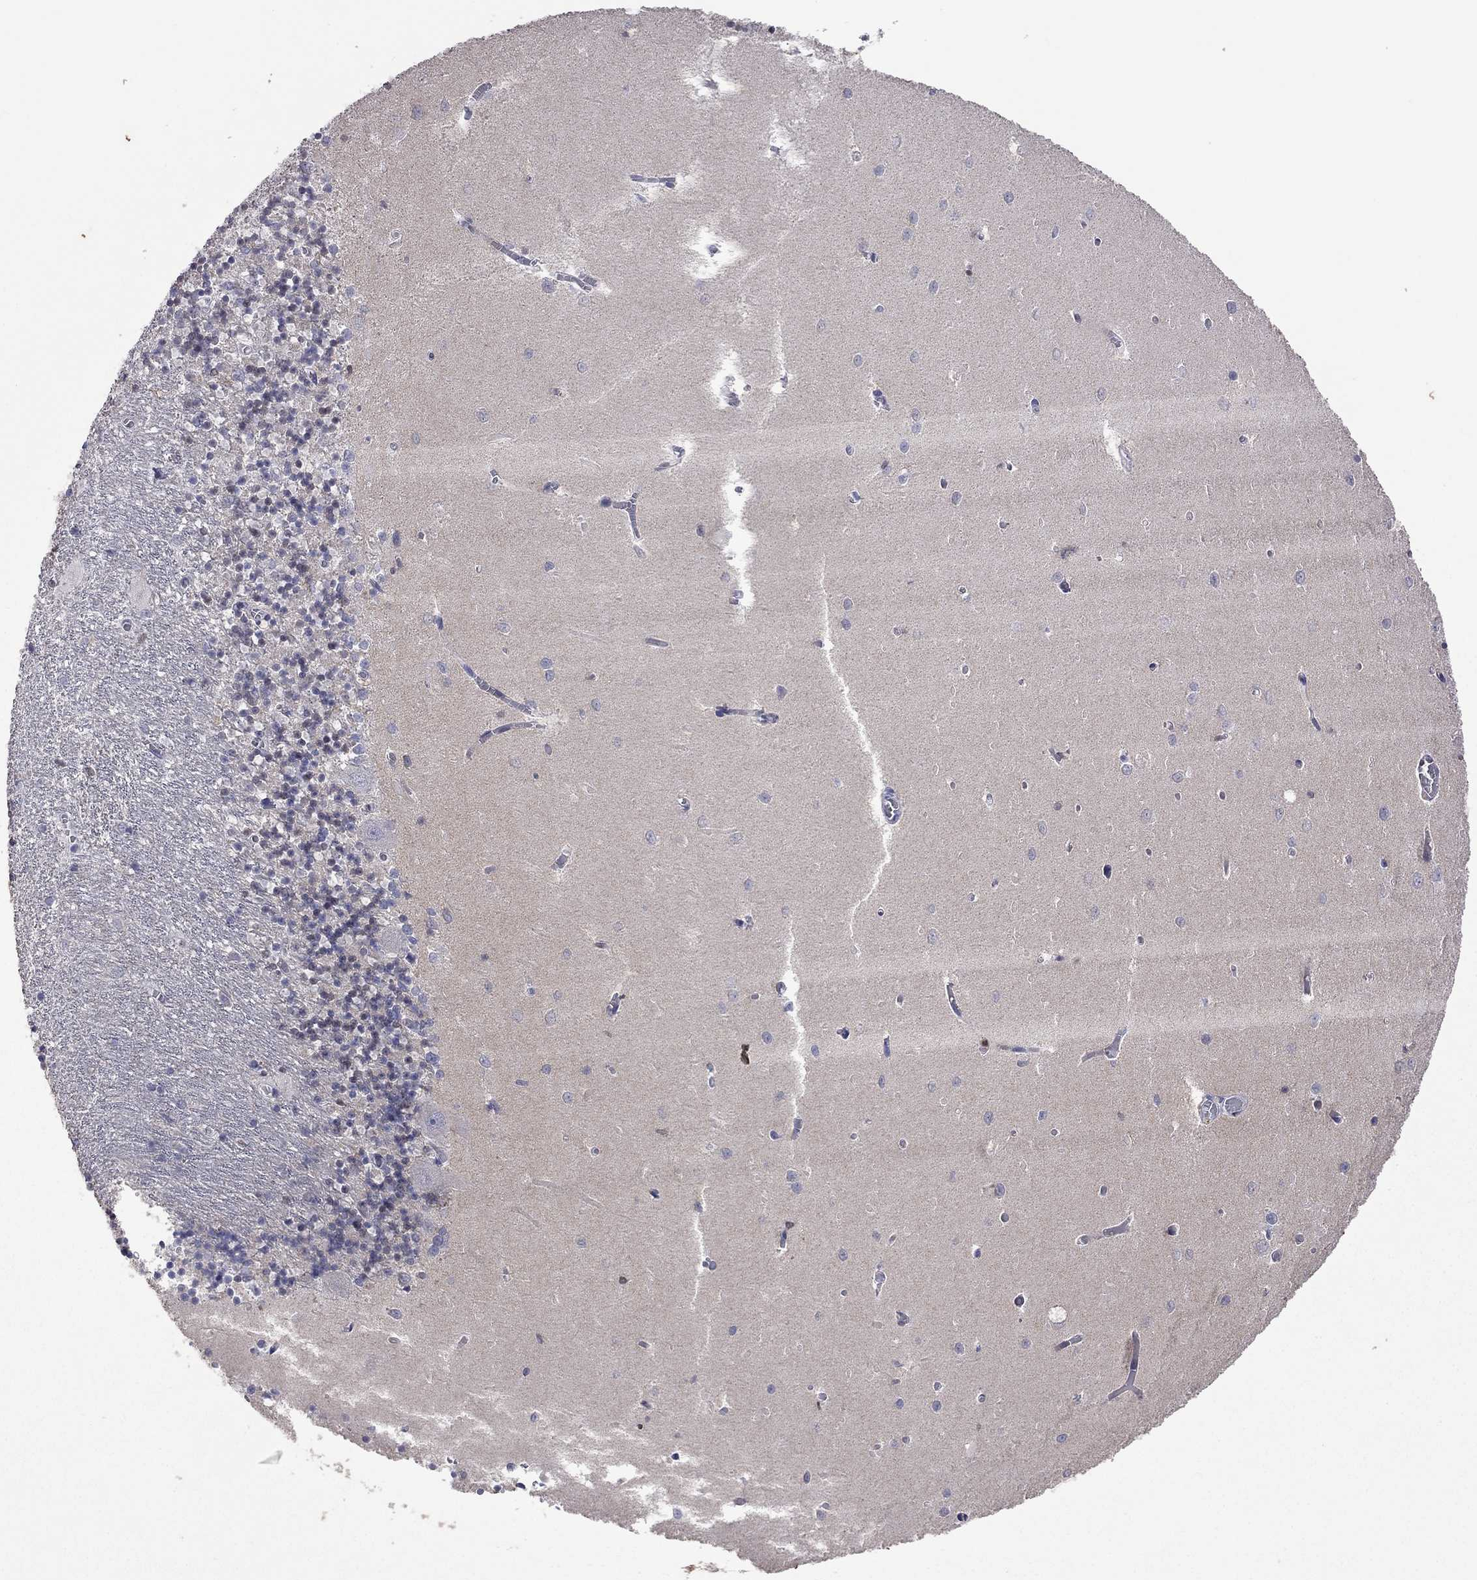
{"staining": {"intensity": "negative", "quantity": "none", "location": "none"}, "tissue": "cerebellum", "cell_type": "Cells in granular layer", "image_type": "normal", "snomed": [{"axis": "morphology", "description": "Normal tissue, NOS"}, {"axis": "topography", "description": "Cerebellum"}], "caption": "Immunohistochemistry histopathology image of normal human cerebellum stained for a protein (brown), which shows no staining in cells in granular layer. Brightfield microscopy of IHC stained with DAB (brown) and hematoxylin (blue), captured at high magnification.", "gene": "ENSG00000288520", "patient": {"sex": "female", "age": 64}}